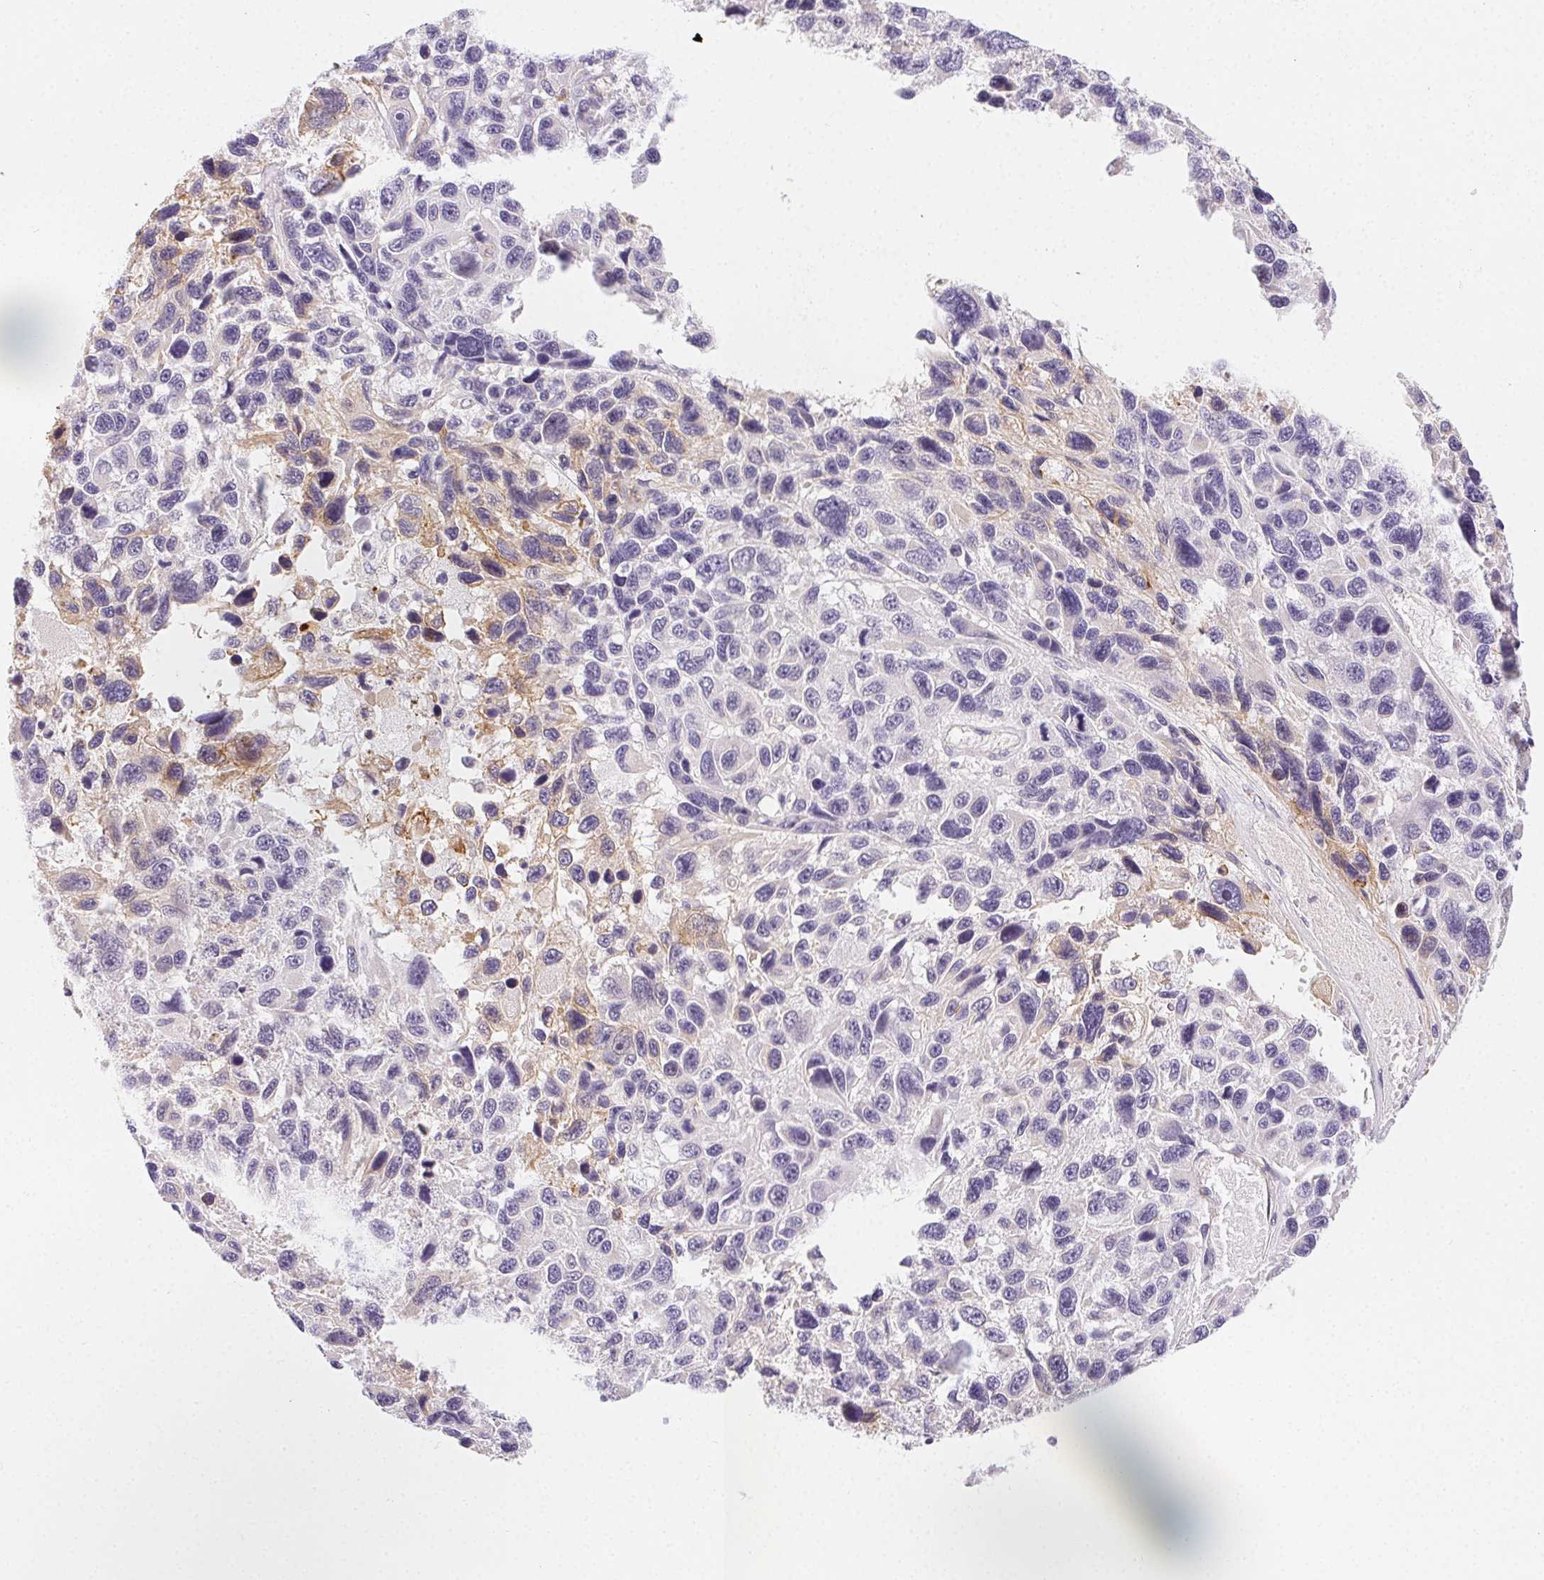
{"staining": {"intensity": "weak", "quantity": "<25%", "location": "cytoplasmic/membranous"}, "tissue": "melanoma", "cell_type": "Tumor cells", "image_type": "cancer", "snomed": [{"axis": "morphology", "description": "Malignant melanoma, NOS"}, {"axis": "topography", "description": "Skin"}], "caption": "This is an immunohistochemistry image of human malignant melanoma. There is no staining in tumor cells.", "gene": "CSN1S1", "patient": {"sex": "male", "age": 53}}